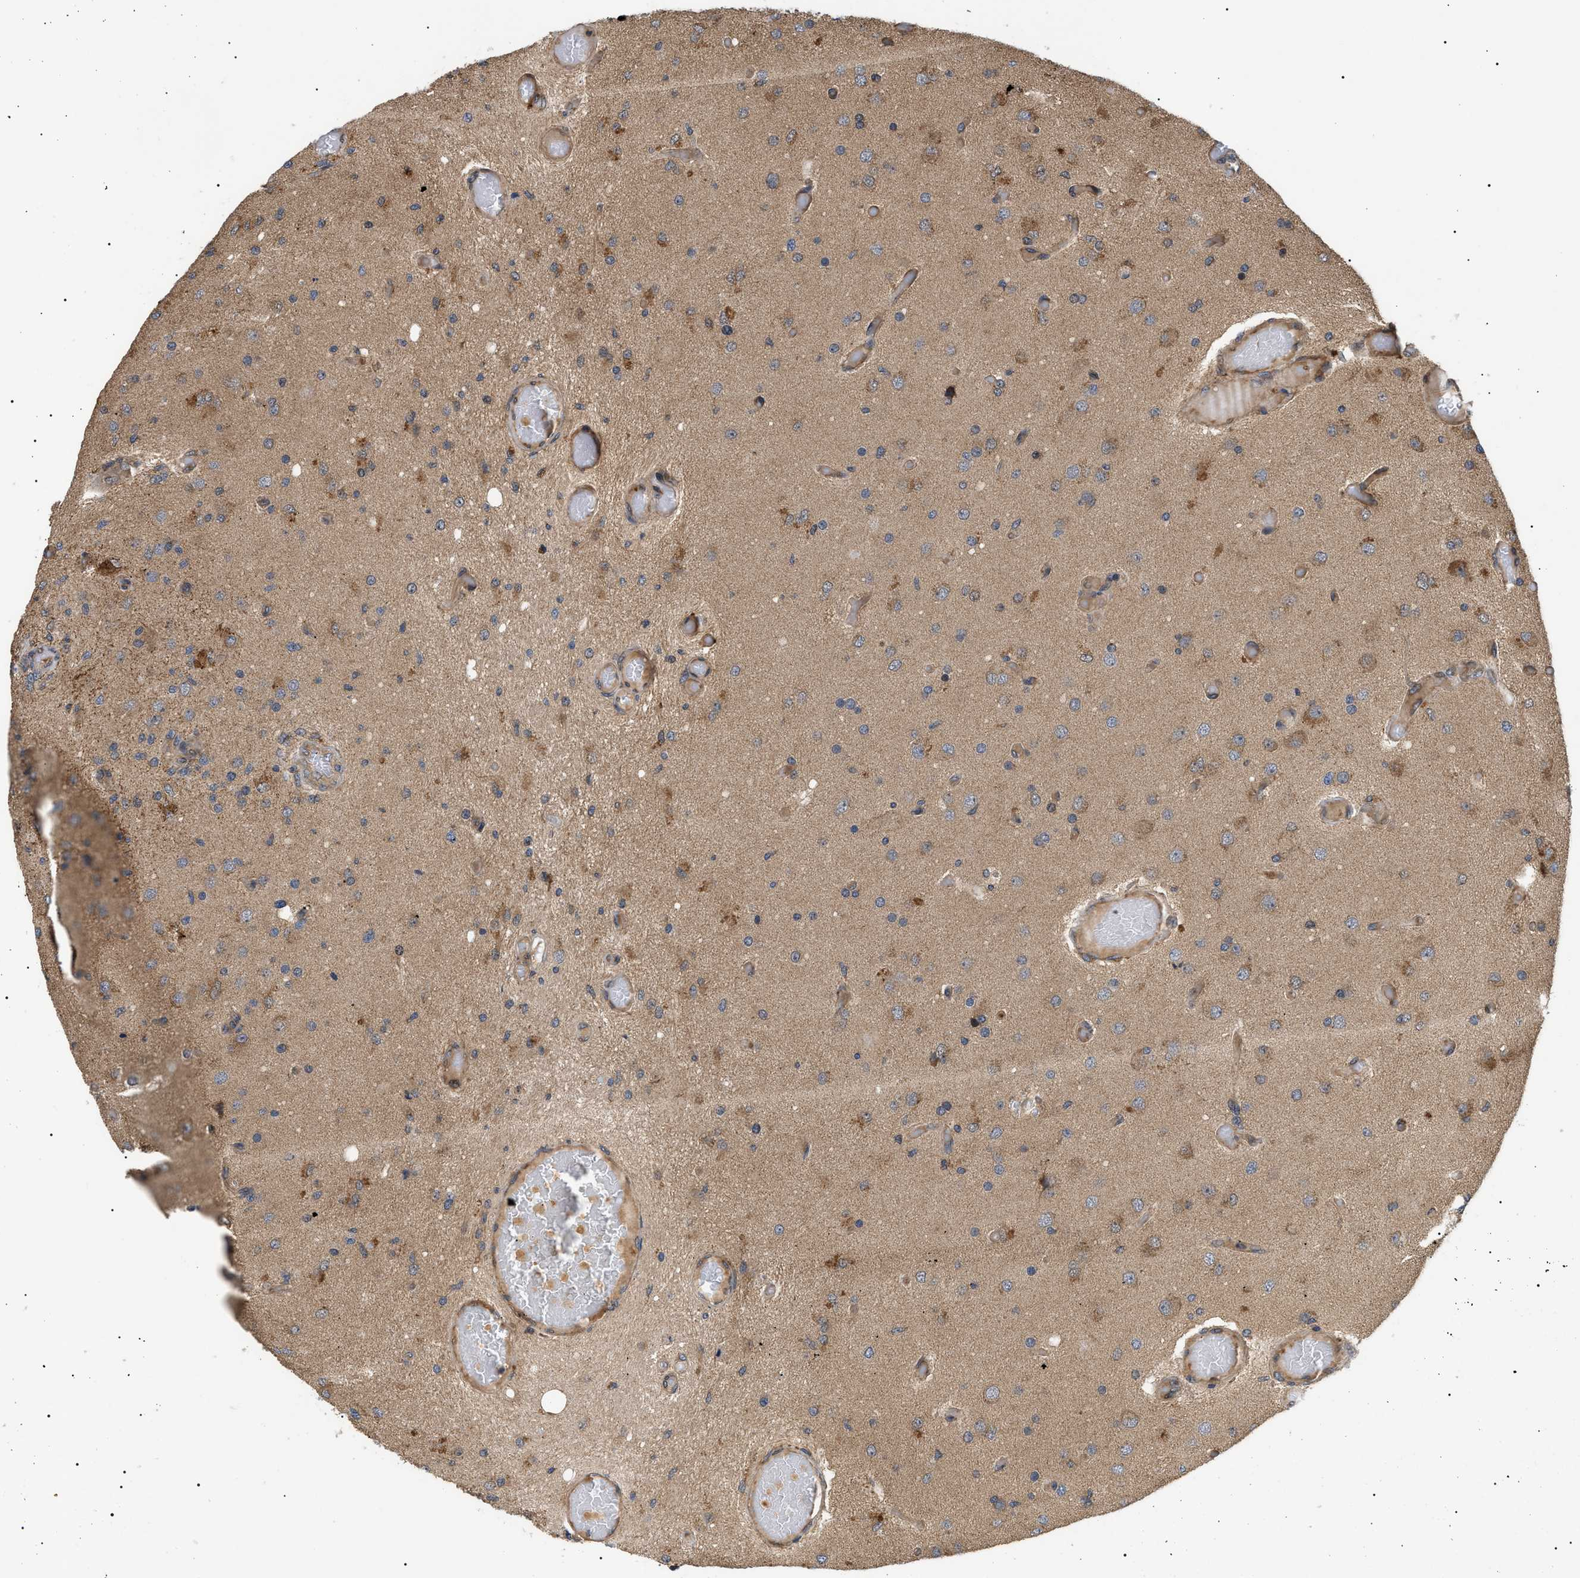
{"staining": {"intensity": "weak", "quantity": "25%-75%", "location": "cytoplasmic/membranous"}, "tissue": "glioma", "cell_type": "Tumor cells", "image_type": "cancer", "snomed": [{"axis": "morphology", "description": "Normal tissue, NOS"}, {"axis": "morphology", "description": "Glioma, malignant, High grade"}, {"axis": "topography", "description": "Cerebral cortex"}], "caption": "High-grade glioma (malignant) stained with immunohistochemistry exhibits weak cytoplasmic/membranous staining in approximately 25%-75% of tumor cells.", "gene": "ASTL", "patient": {"sex": "male", "age": 77}}